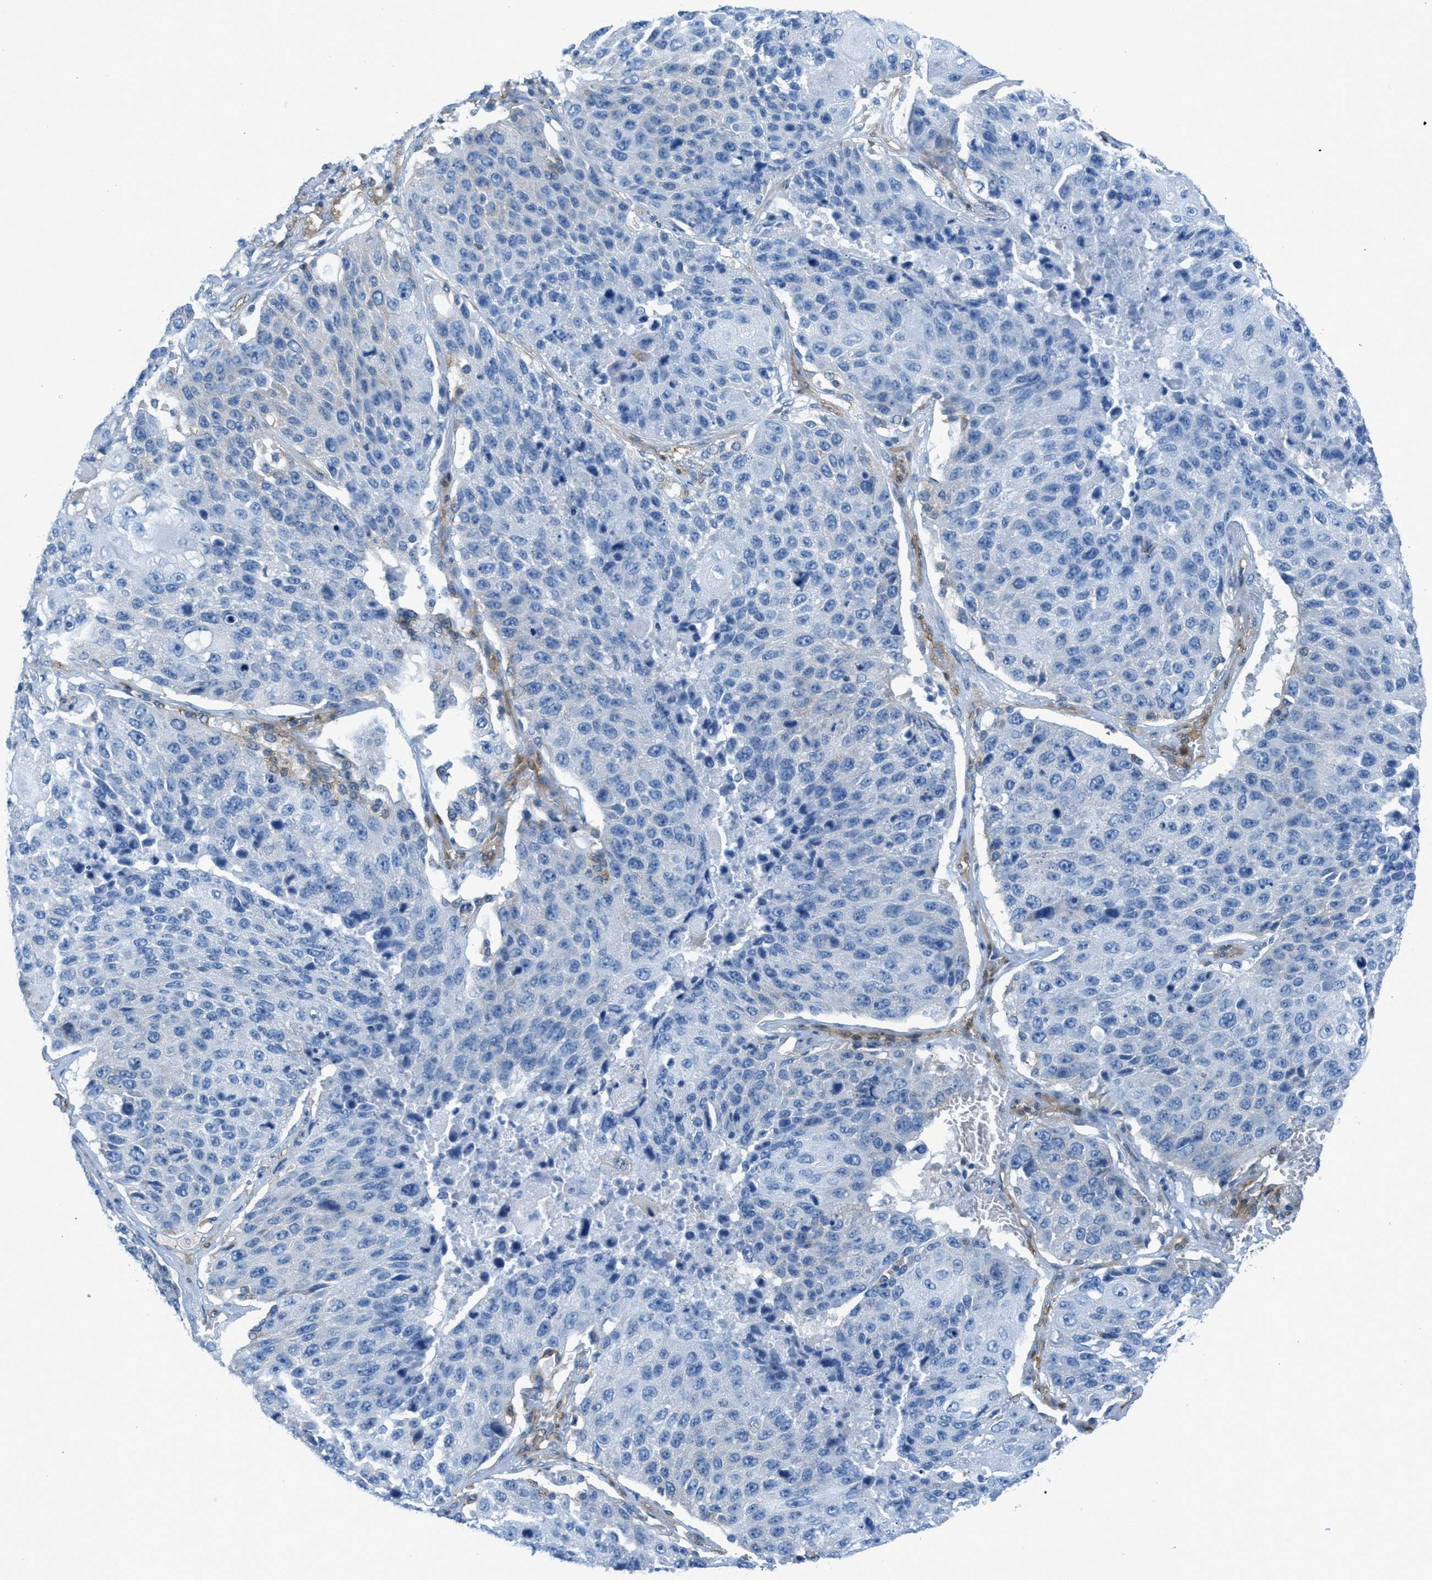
{"staining": {"intensity": "negative", "quantity": "none", "location": "none"}, "tissue": "lung cancer", "cell_type": "Tumor cells", "image_type": "cancer", "snomed": [{"axis": "morphology", "description": "Squamous cell carcinoma, NOS"}, {"axis": "topography", "description": "Lung"}], "caption": "Squamous cell carcinoma (lung) stained for a protein using IHC demonstrates no expression tumor cells.", "gene": "MAPRE2", "patient": {"sex": "male", "age": 61}}